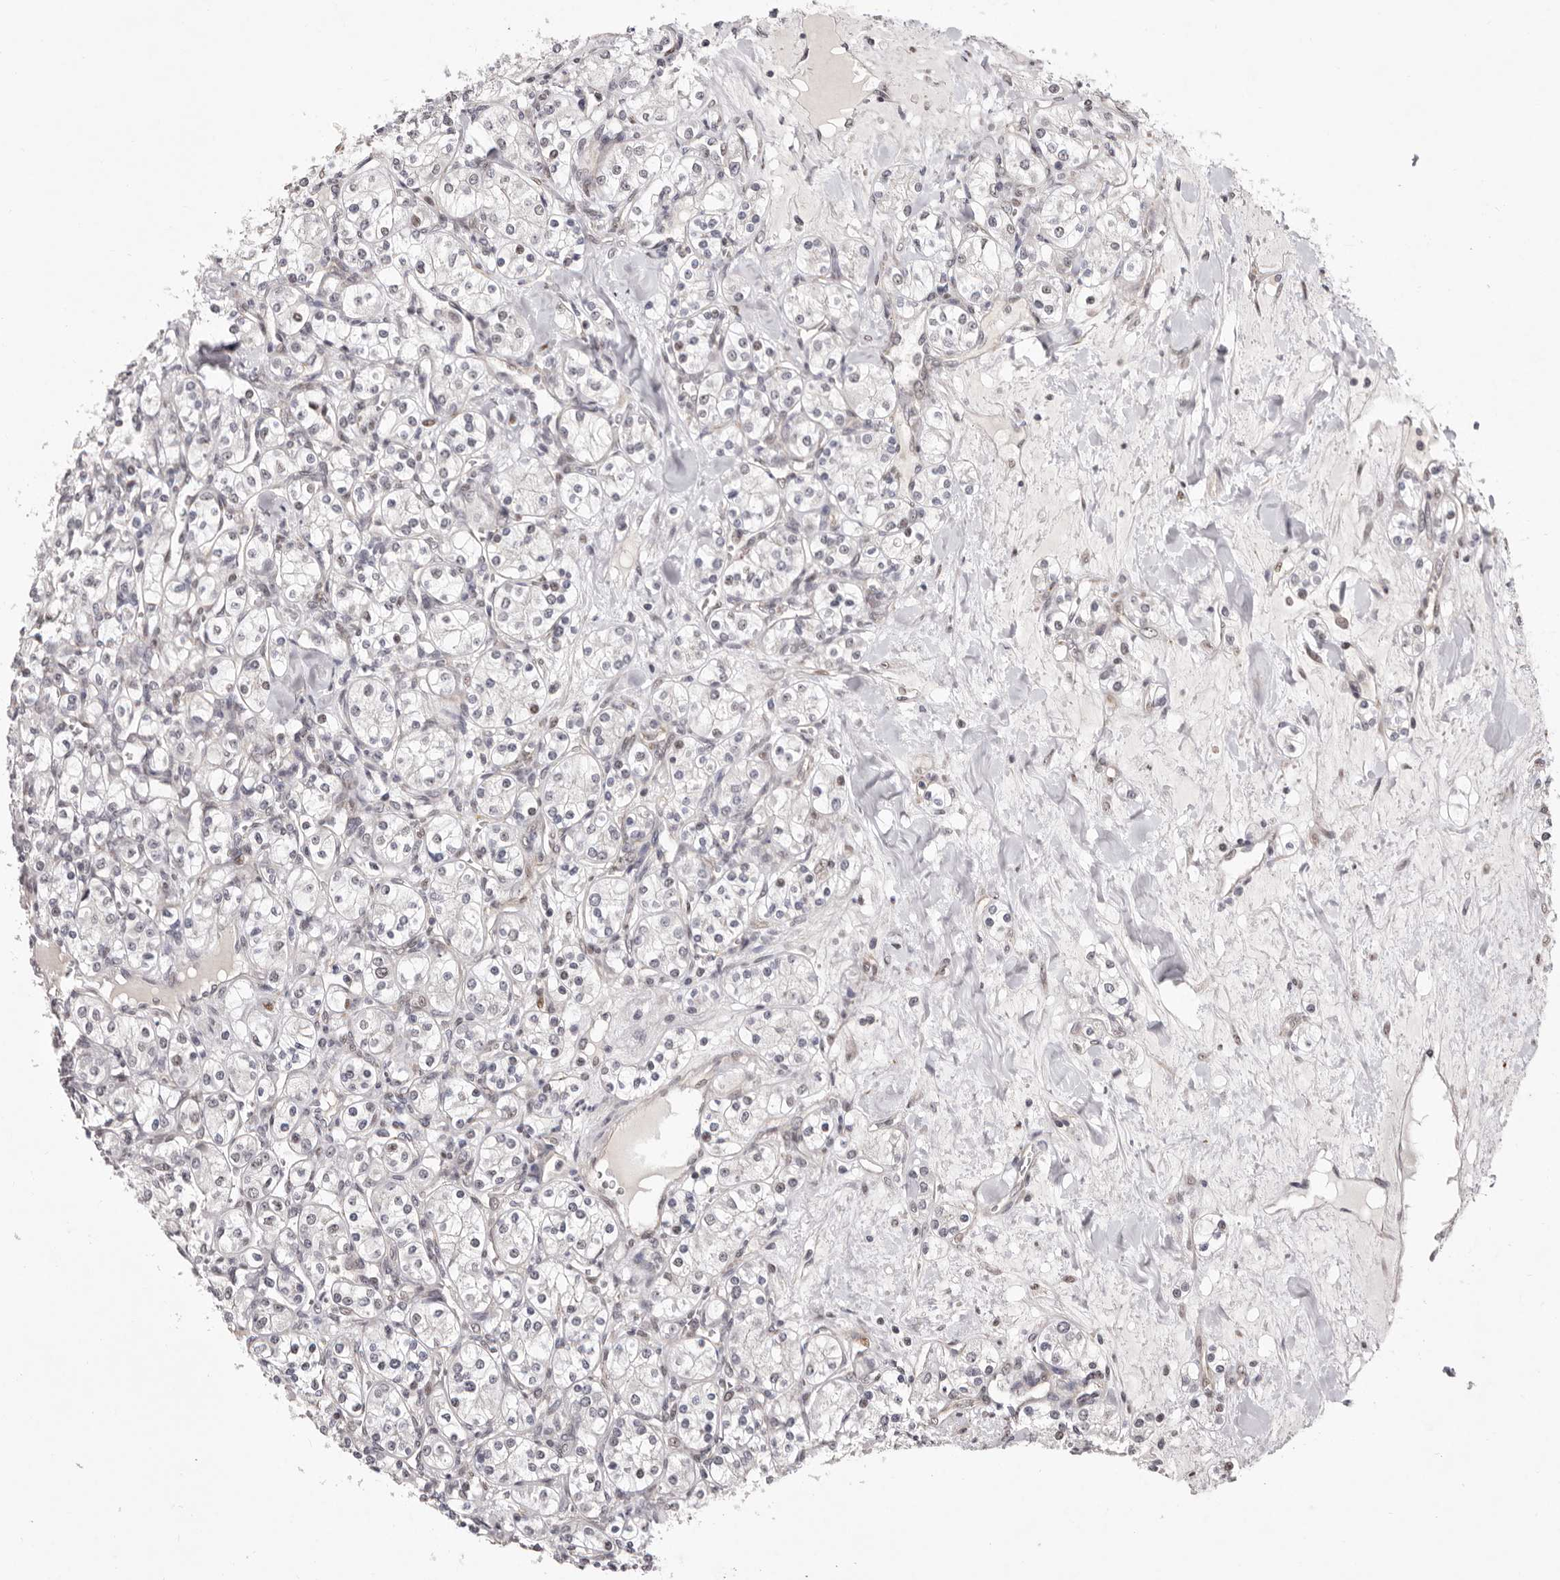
{"staining": {"intensity": "weak", "quantity": "<25%", "location": "nuclear"}, "tissue": "renal cancer", "cell_type": "Tumor cells", "image_type": "cancer", "snomed": [{"axis": "morphology", "description": "Adenocarcinoma, NOS"}, {"axis": "topography", "description": "Kidney"}], "caption": "Renal cancer (adenocarcinoma) was stained to show a protein in brown. There is no significant positivity in tumor cells. (DAB (3,3'-diaminobenzidine) immunohistochemistry (IHC) visualized using brightfield microscopy, high magnification).", "gene": "GLRX3", "patient": {"sex": "male", "age": 77}}